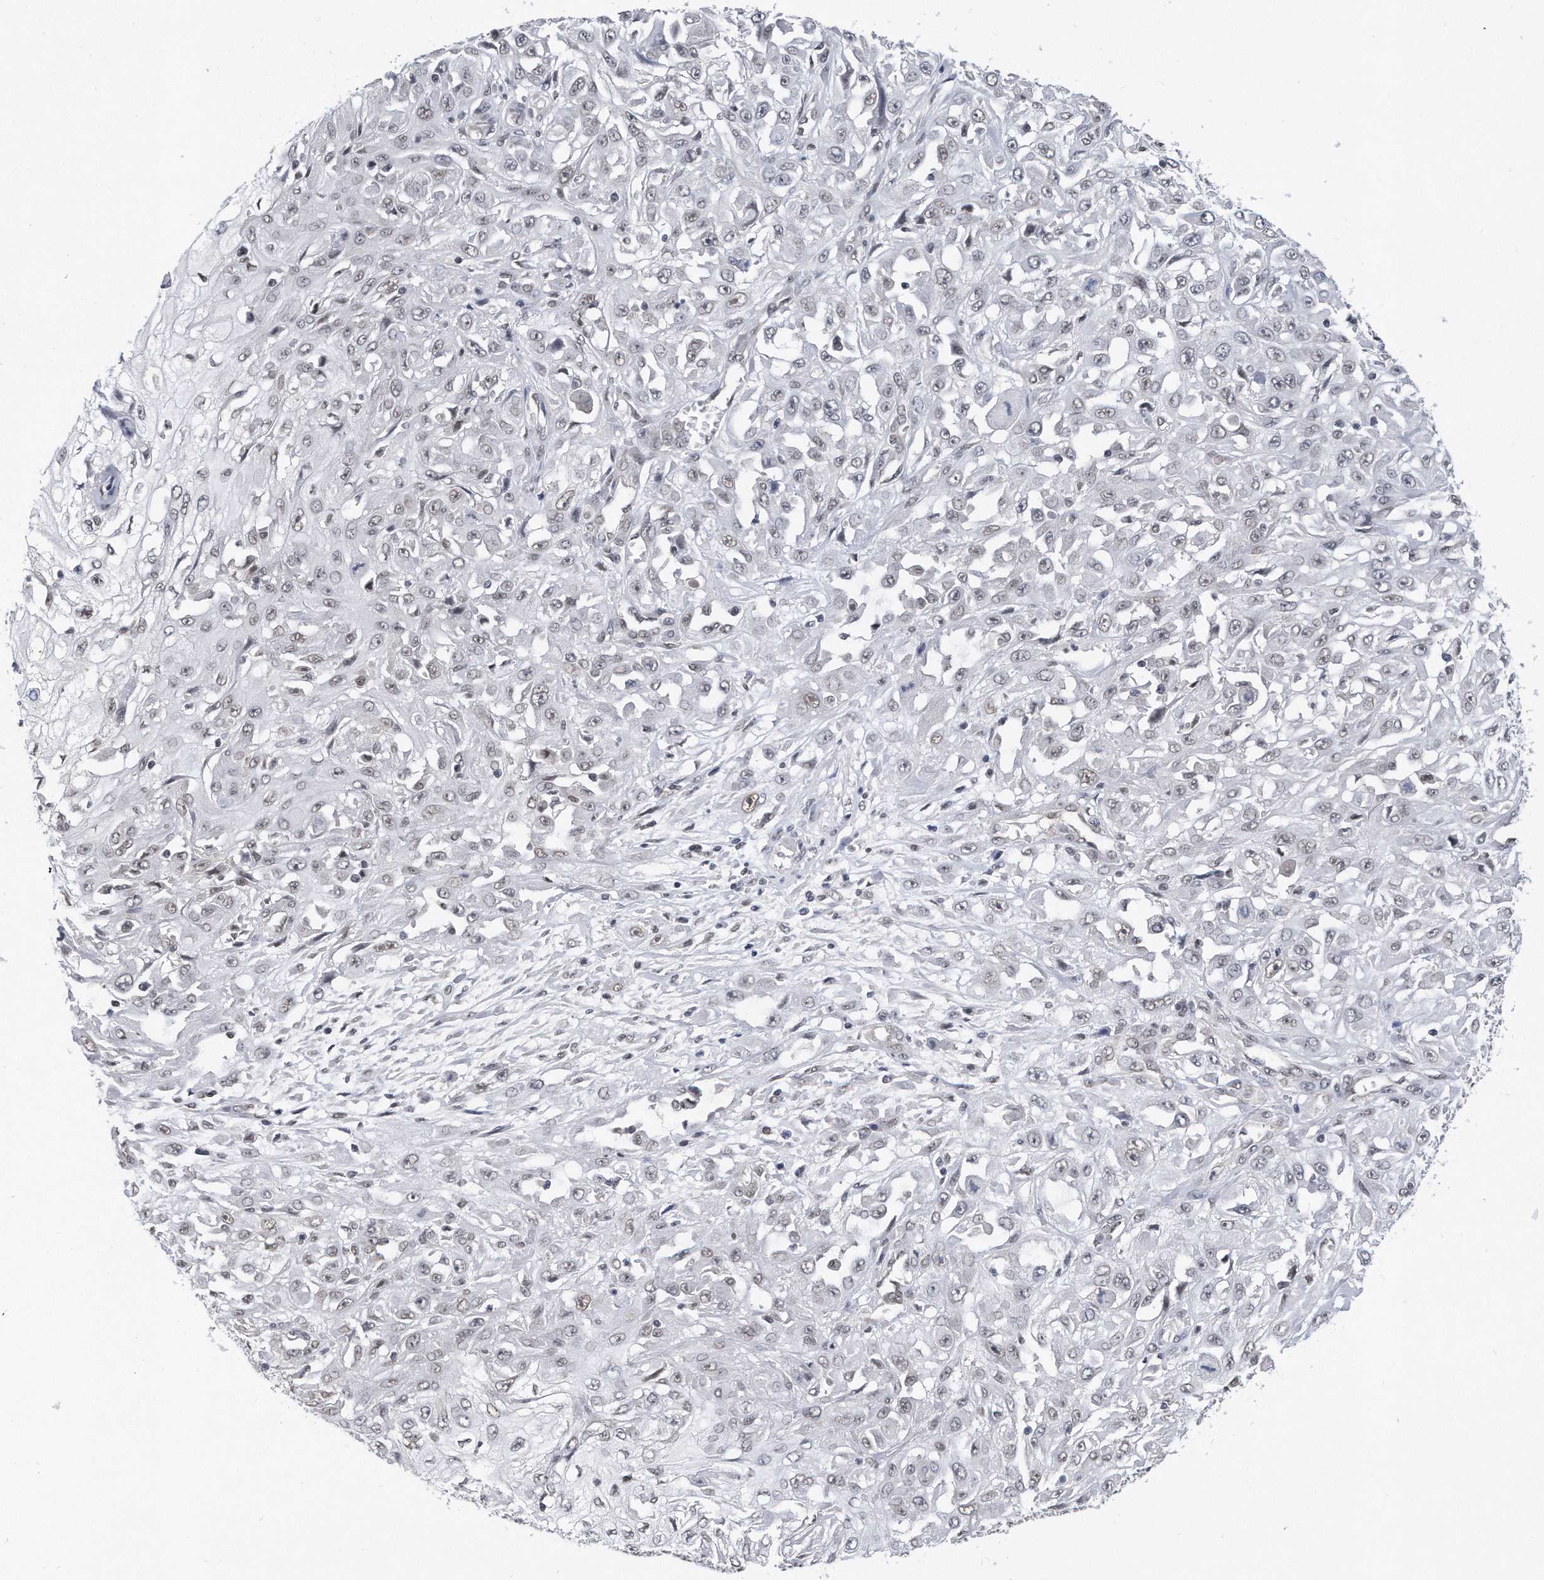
{"staining": {"intensity": "weak", "quantity": "<25%", "location": "nuclear"}, "tissue": "skin cancer", "cell_type": "Tumor cells", "image_type": "cancer", "snomed": [{"axis": "morphology", "description": "Squamous cell carcinoma, NOS"}, {"axis": "morphology", "description": "Squamous cell carcinoma, metastatic, NOS"}, {"axis": "topography", "description": "Skin"}, {"axis": "topography", "description": "Lymph node"}], "caption": "Immunohistochemistry micrograph of neoplastic tissue: human squamous cell carcinoma (skin) stained with DAB shows no significant protein expression in tumor cells.", "gene": "TP53INP1", "patient": {"sex": "male", "age": 75}}